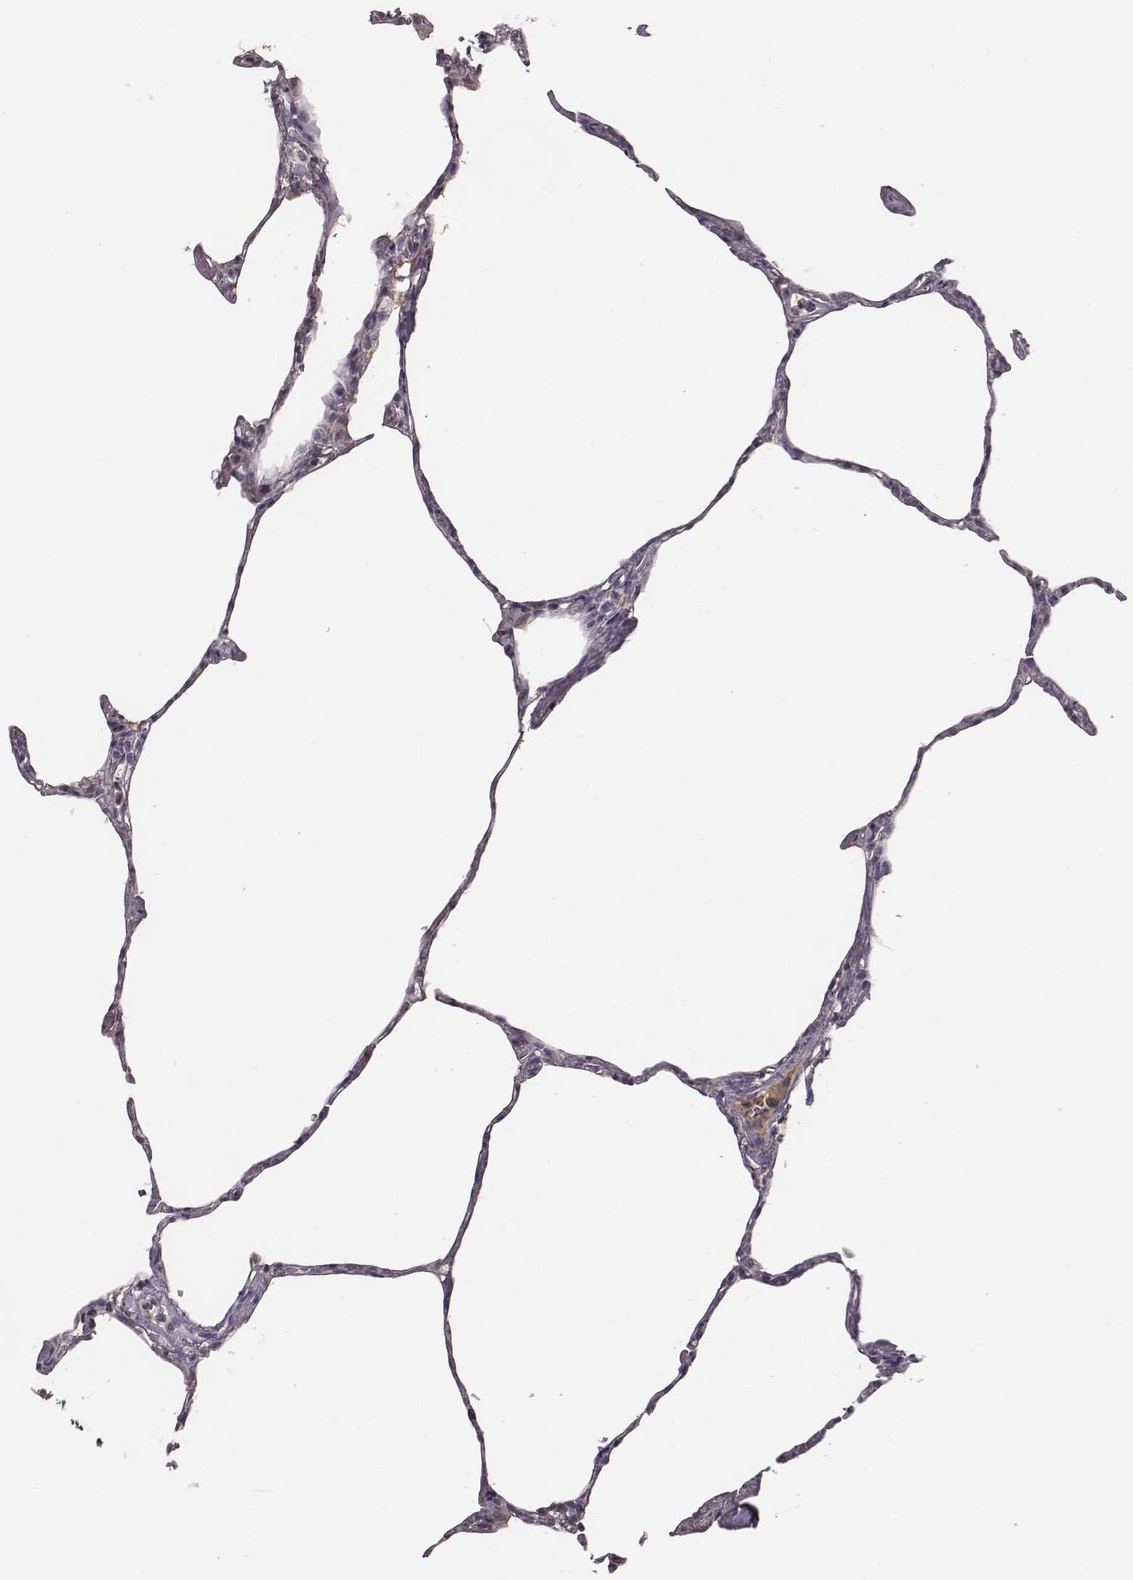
{"staining": {"intensity": "negative", "quantity": "none", "location": "none"}, "tissue": "lung", "cell_type": "Alveolar cells", "image_type": "normal", "snomed": [{"axis": "morphology", "description": "Normal tissue, NOS"}, {"axis": "topography", "description": "Lung"}], "caption": "A high-resolution histopathology image shows IHC staining of benign lung, which exhibits no significant expression in alveolar cells. Nuclei are stained in blue.", "gene": "SLC22A6", "patient": {"sex": "male", "age": 65}}